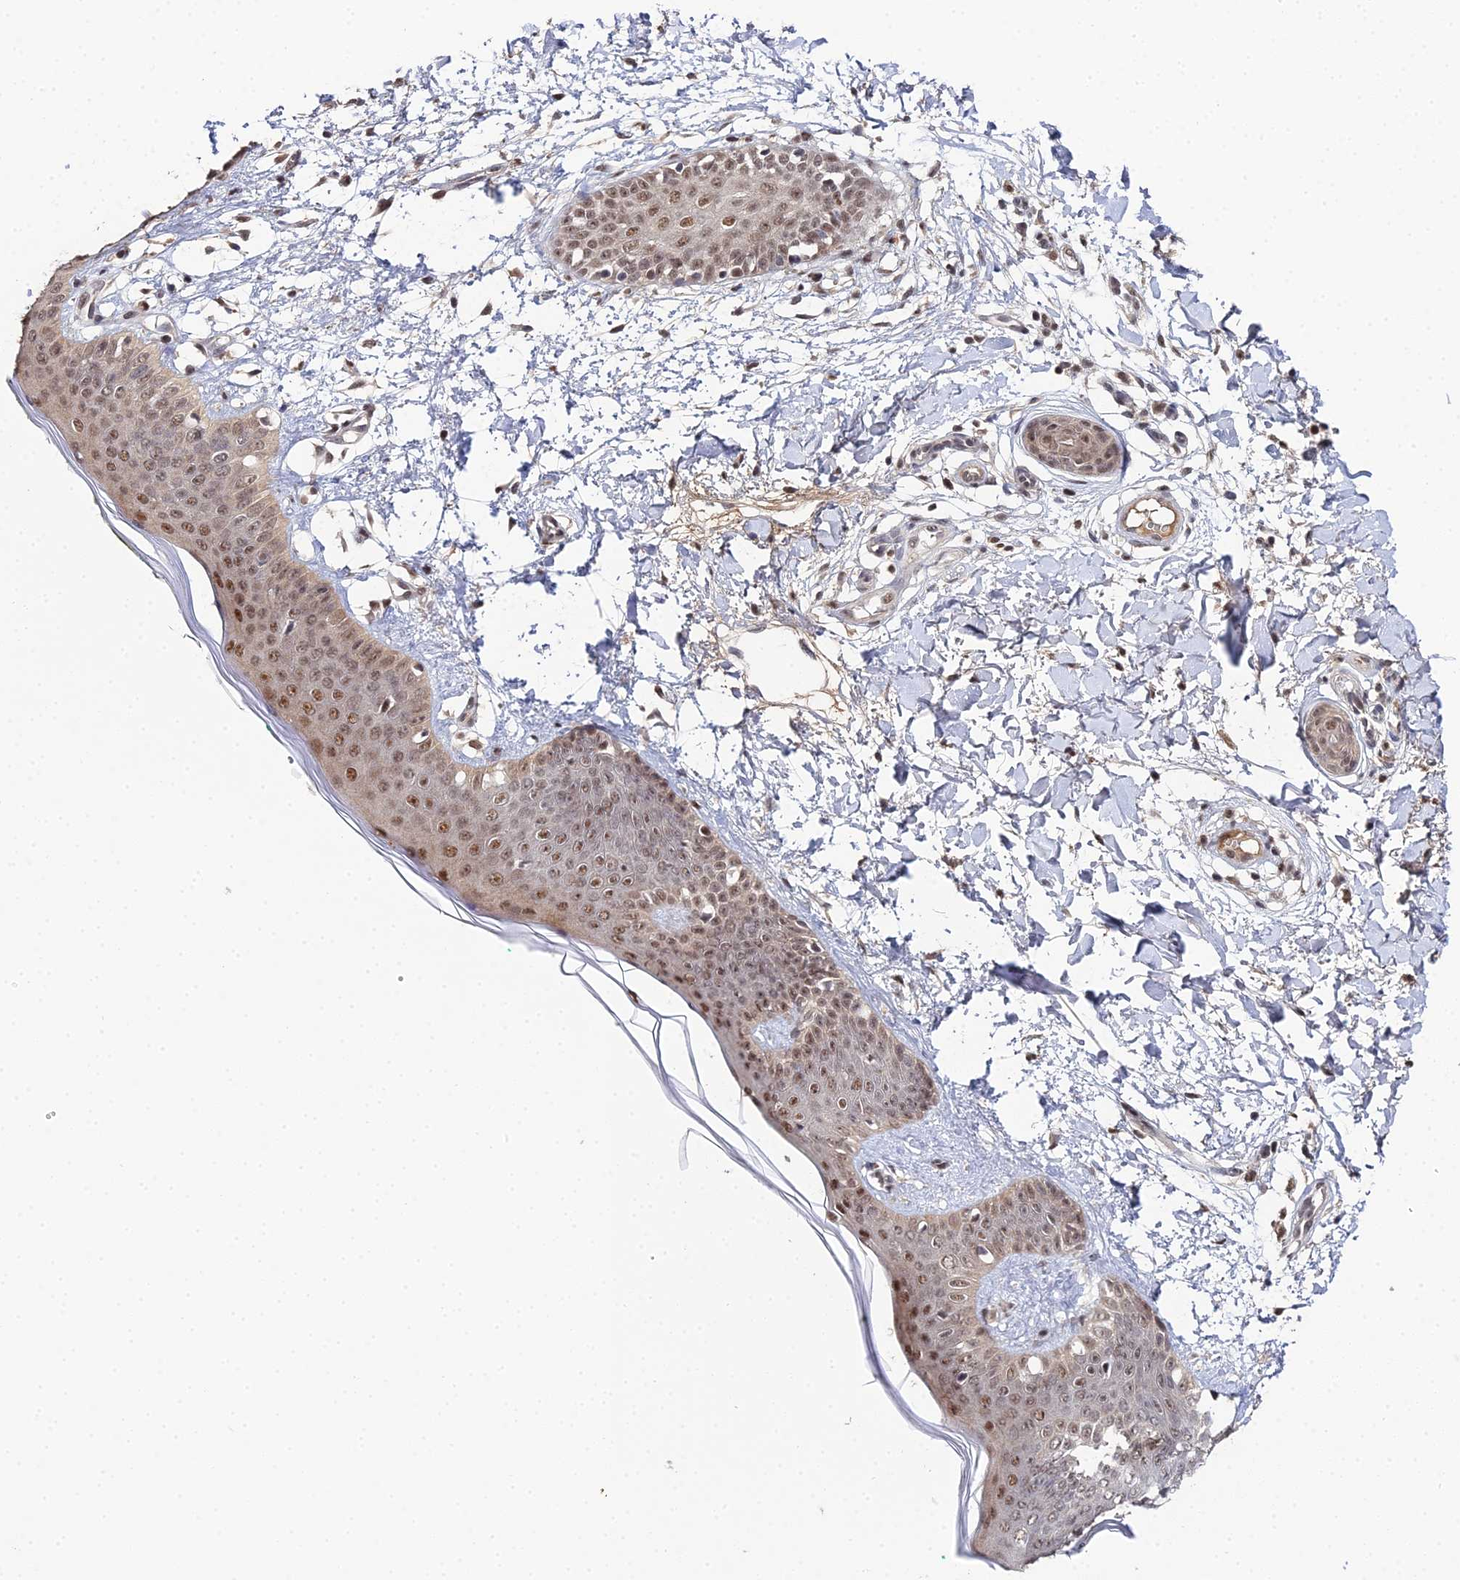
{"staining": {"intensity": "moderate", "quantity": ">75%", "location": "nuclear"}, "tissue": "skin", "cell_type": "Fibroblasts", "image_type": "normal", "snomed": [{"axis": "morphology", "description": "Normal tissue, NOS"}, {"axis": "topography", "description": "Skin"}], "caption": "Protein expression analysis of unremarkable human skin reveals moderate nuclear expression in about >75% of fibroblasts.", "gene": "BIVM", "patient": {"sex": "female", "age": 34}}